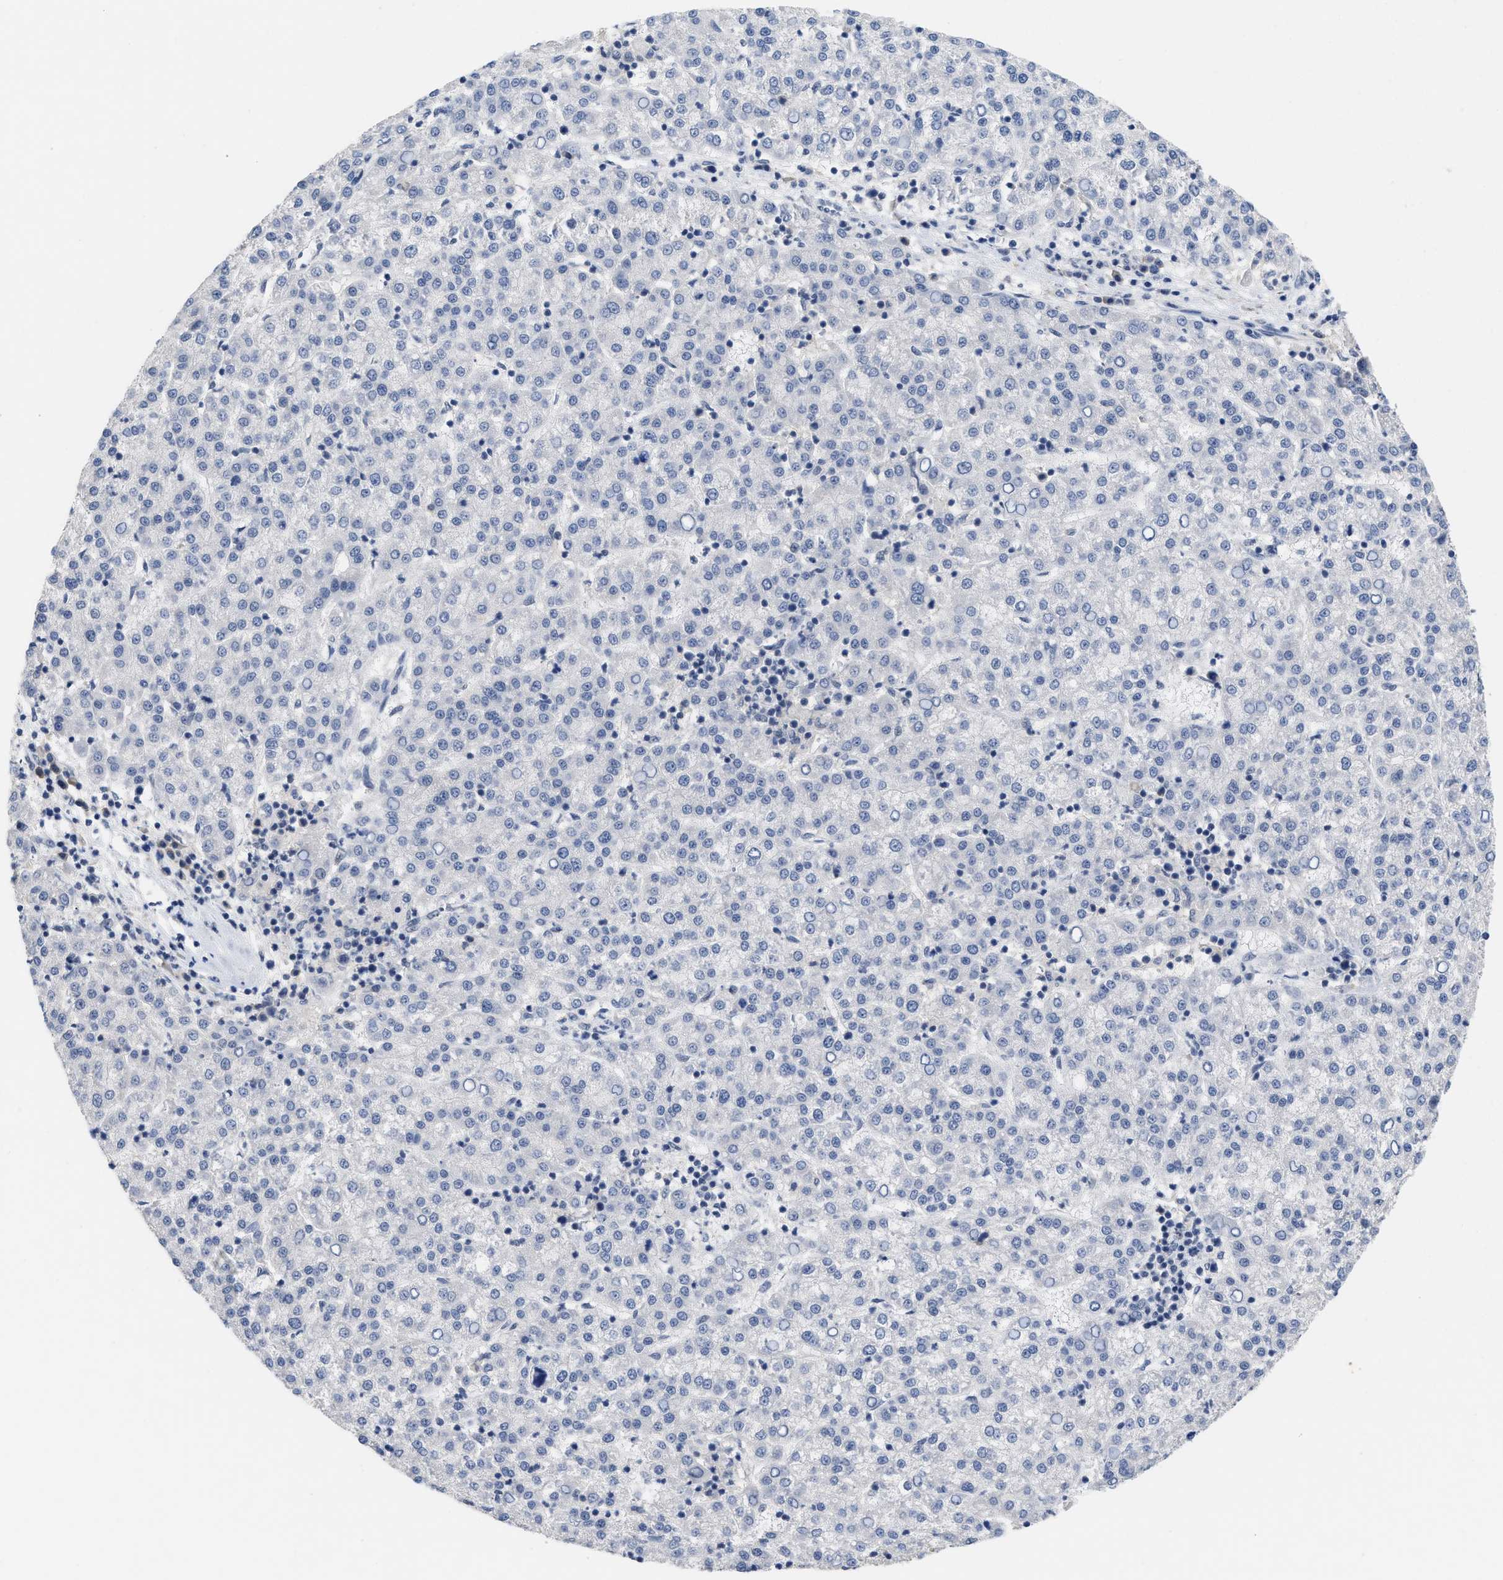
{"staining": {"intensity": "negative", "quantity": "none", "location": "none"}, "tissue": "liver cancer", "cell_type": "Tumor cells", "image_type": "cancer", "snomed": [{"axis": "morphology", "description": "Carcinoma, Hepatocellular, NOS"}, {"axis": "topography", "description": "Liver"}], "caption": "A histopathology image of liver cancer (hepatocellular carcinoma) stained for a protein demonstrates no brown staining in tumor cells.", "gene": "GGNBP2", "patient": {"sex": "female", "age": 58}}